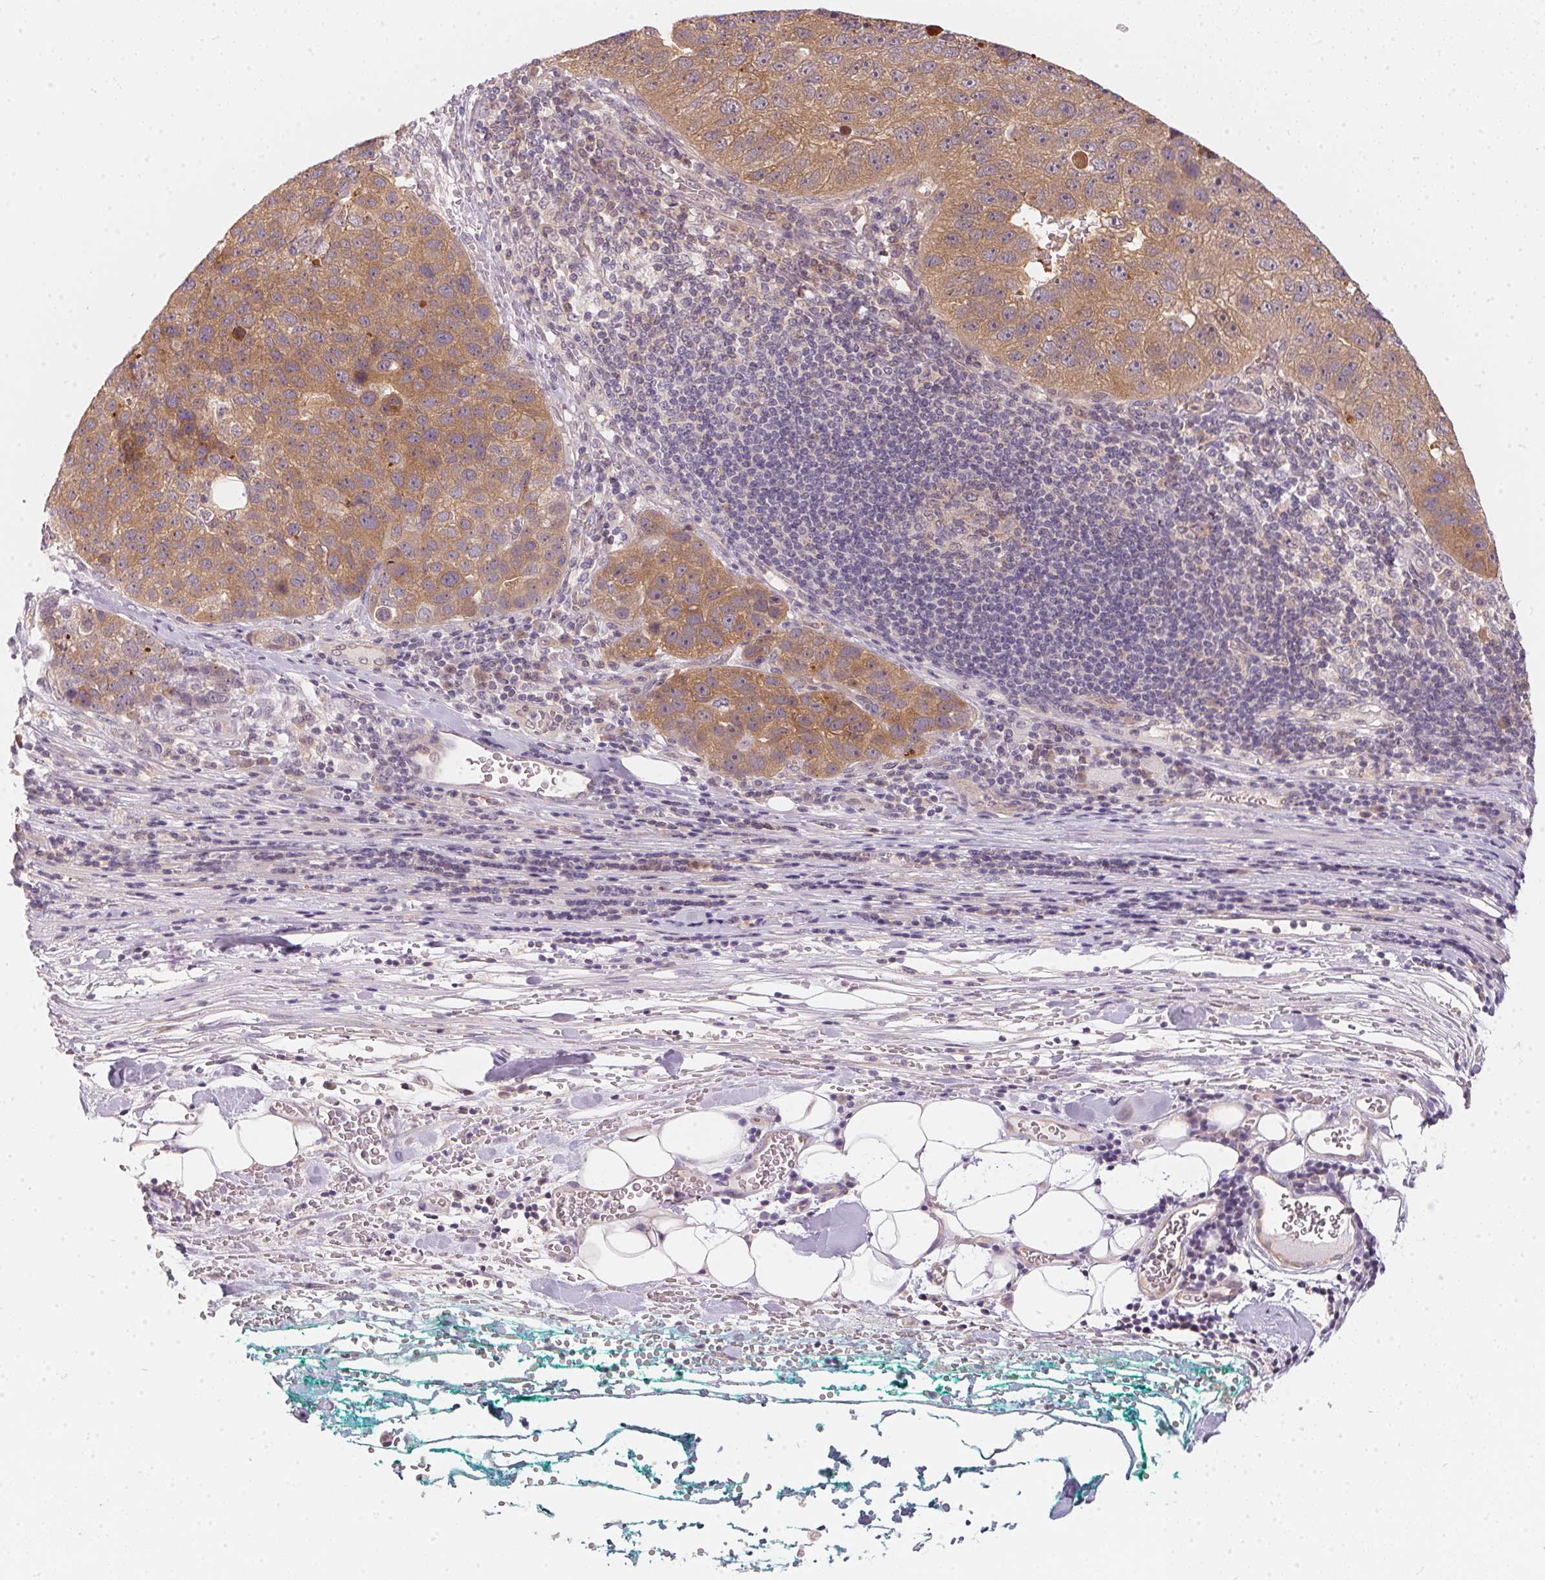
{"staining": {"intensity": "moderate", "quantity": ">75%", "location": "cytoplasmic/membranous"}, "tissue": "pancreatic cancer", "cell_type": "Tumor cells", "image_type": "cancer", "snomed": [{"axis": "morphology", "description": "Adenocarcinoma, NOS"}, {"axis": "topography", "description": "Pancreas"}], "caption": "Tumor cells reveal medium levels of moderate cytoplasmic/membranous expression in about >75% of cells in human pancreatic adenocarcinoma.", "gene": "BLMH", "patient": {"sex": "female", "age": 61}}